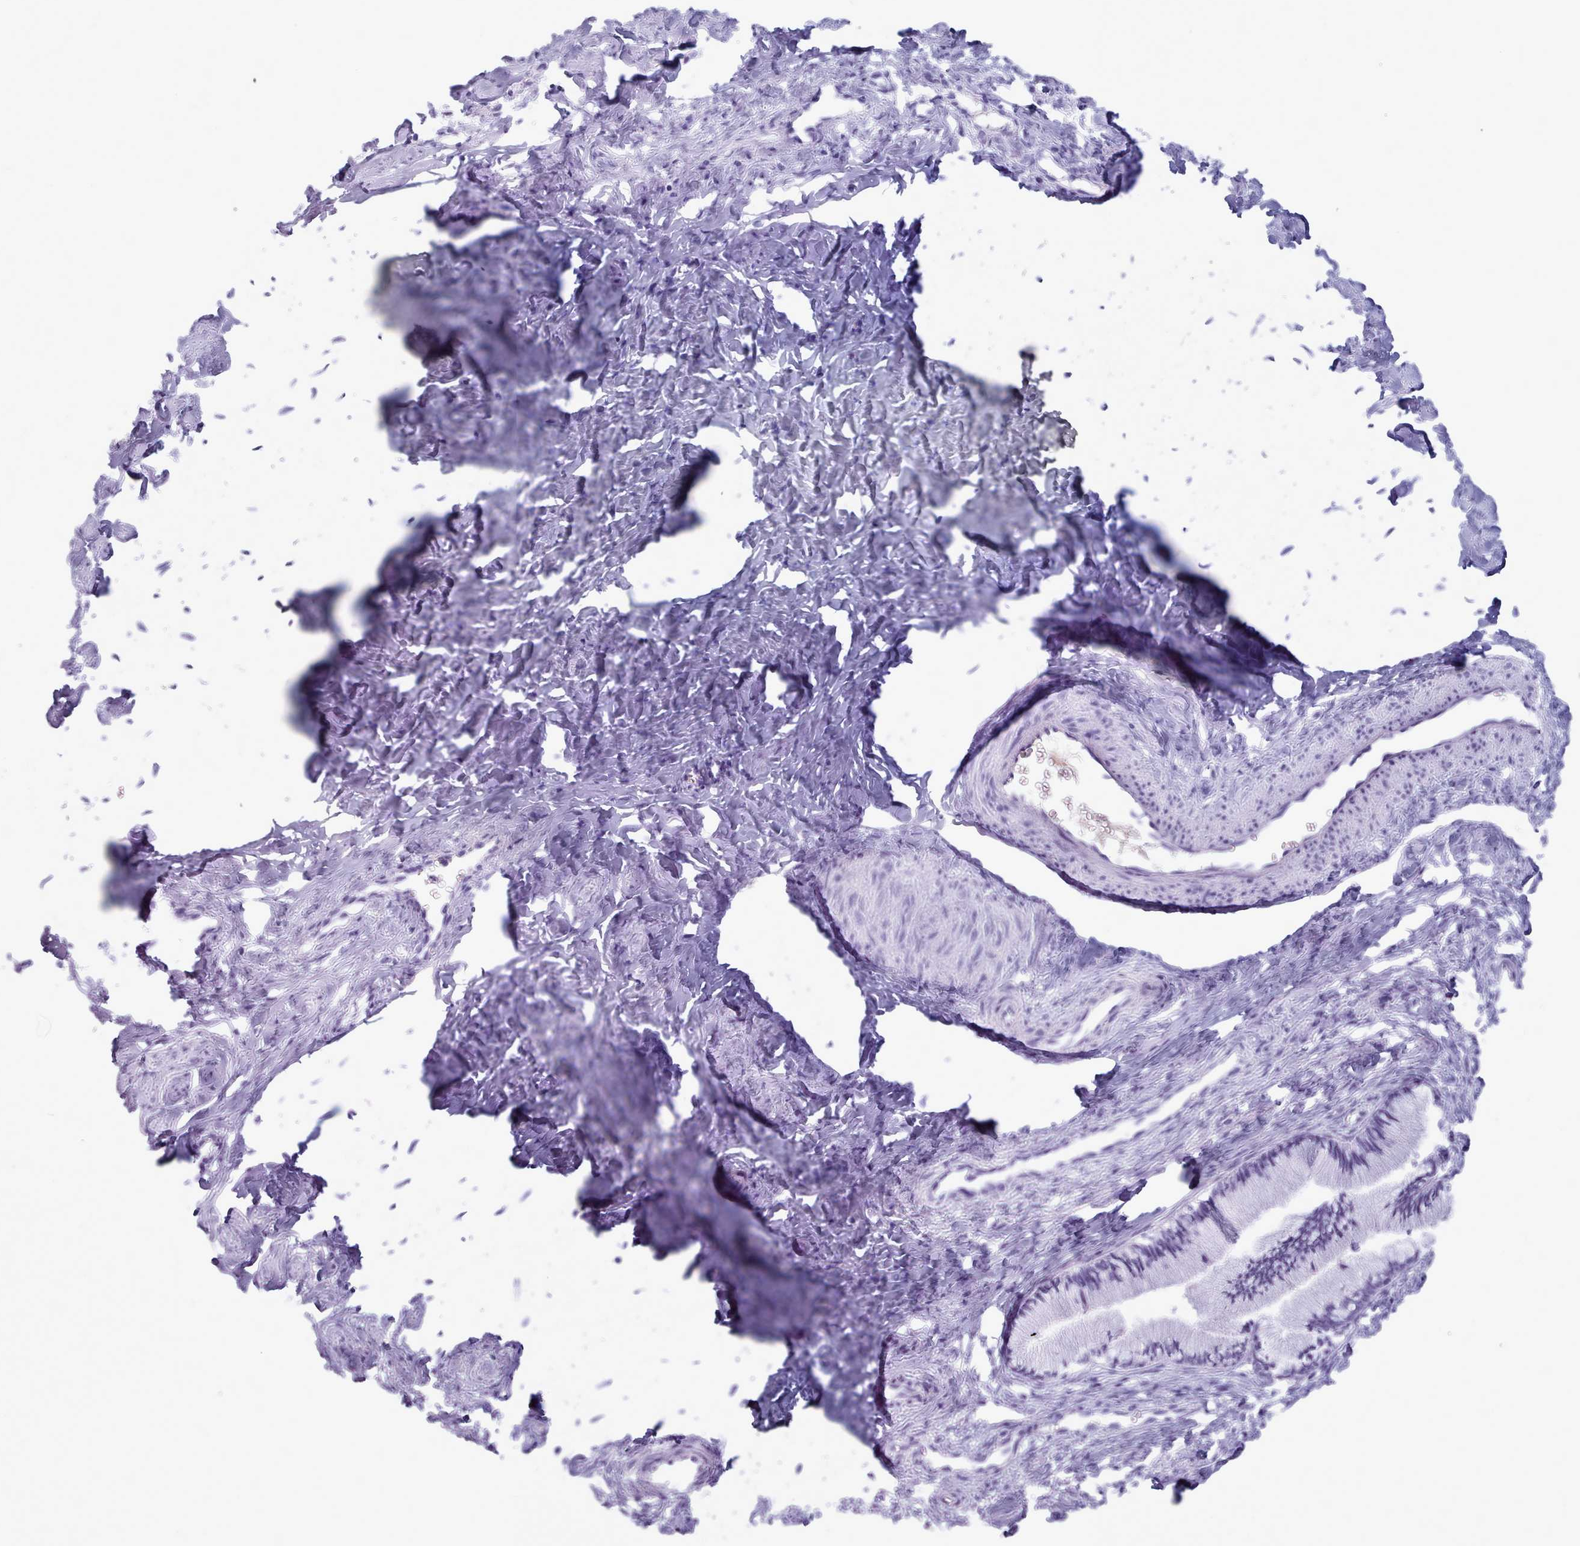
{"staining": {"intensity": "negative", "quantity": "none", "location": "none"}, "tissue": "cervix", "cell_type": "Glandular cells", "image_type": "normal", "snomed": [{"axis": "morphology", "description": "Normal tissue, NOS"}, {"axis": "topography", "description": "Cervix"}], "caption": "IHC histopathology image of normal cervix: cervix stained with DAB (3,3'-diaminobenzidine) shows no significant protein positivity in glandular cells. (DAB immunohistochemistry visualized using brightfield microscopy, high magnification).", "gene": "ZNF43", "patient": {"sex": "female", "age": 27}}